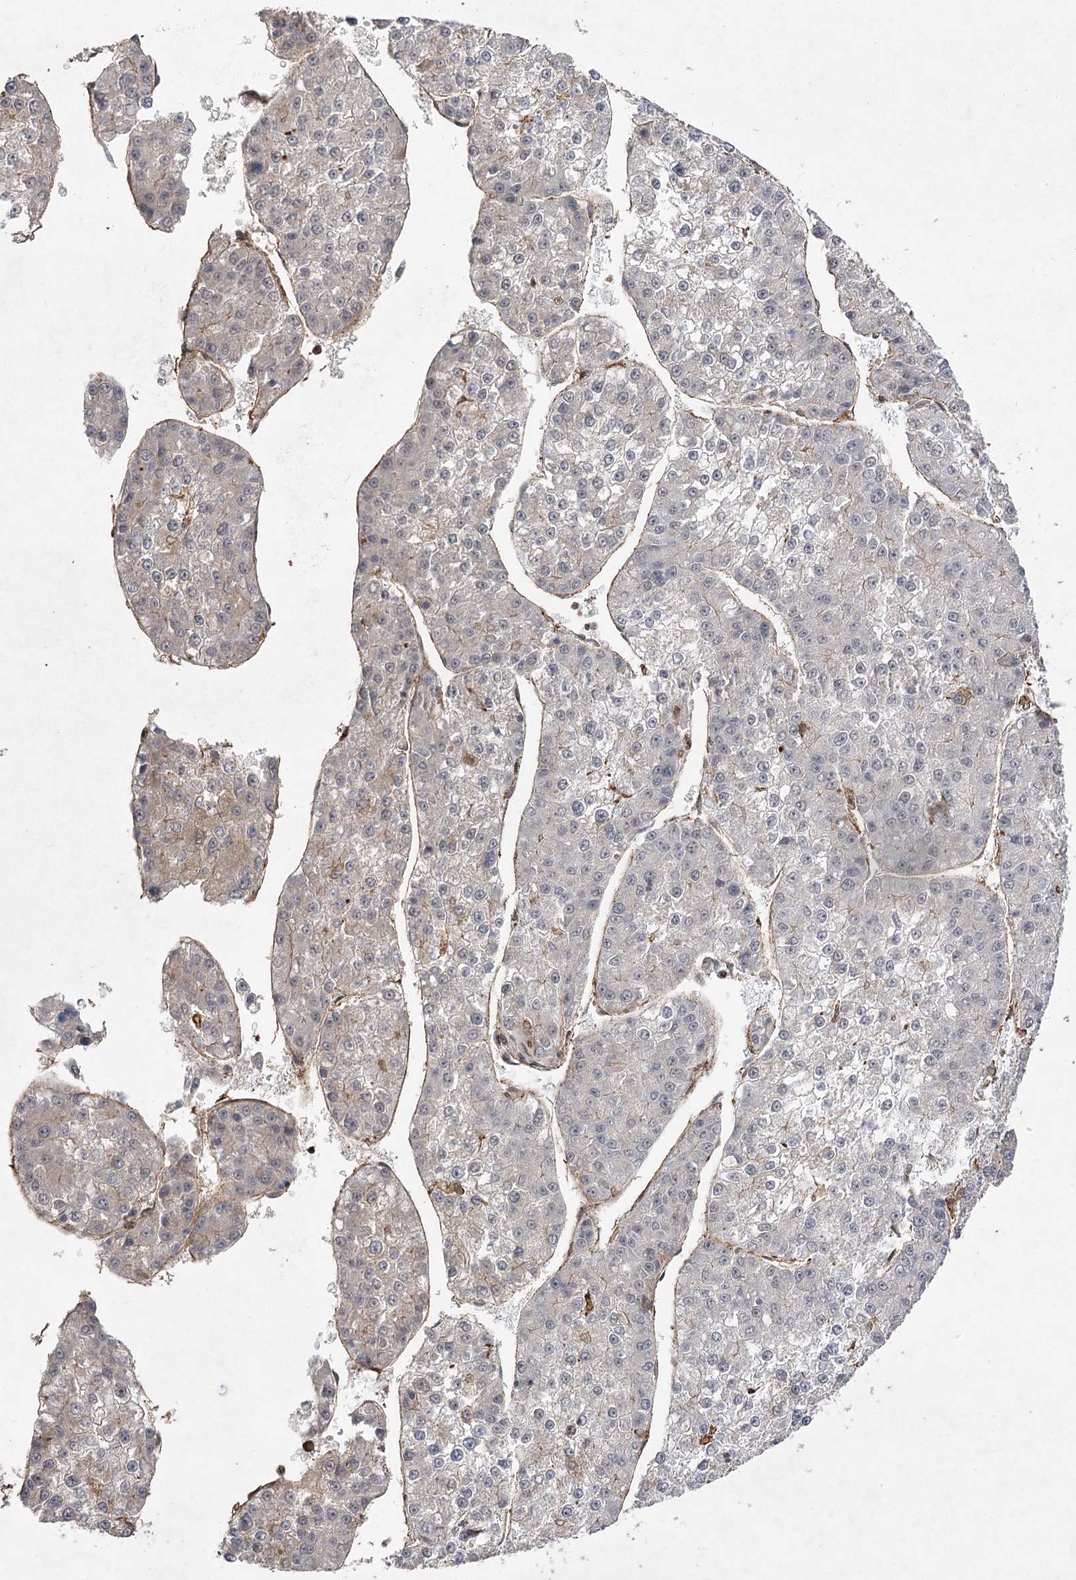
{"staining": {"intensity": "negative", "quantity": "none", "location": "none"}, "tissue": "liver cancer", "cell_type": "Tumor cells", "image_type": "cancer", "snomed": [{"axis": "morphology", "description": "Carcinoma, Hepatocellular, NOS"}, {"axis": "topography", "description": "Liver"}], "caption": "High power microscopy micrograph of an immunohistochemistry image of liver cancer (hepatocellular carcinoma), revealing no significant expression in tumor cells. Brightfield microscopy of immunohistochemistry stained with DAB (3,3'-diaminobenzidine) (brown) and hematoxylin (blue), captured at high magnification.", "gene": "OBSL1", "patient": {"sex": "female", "age": 73}}